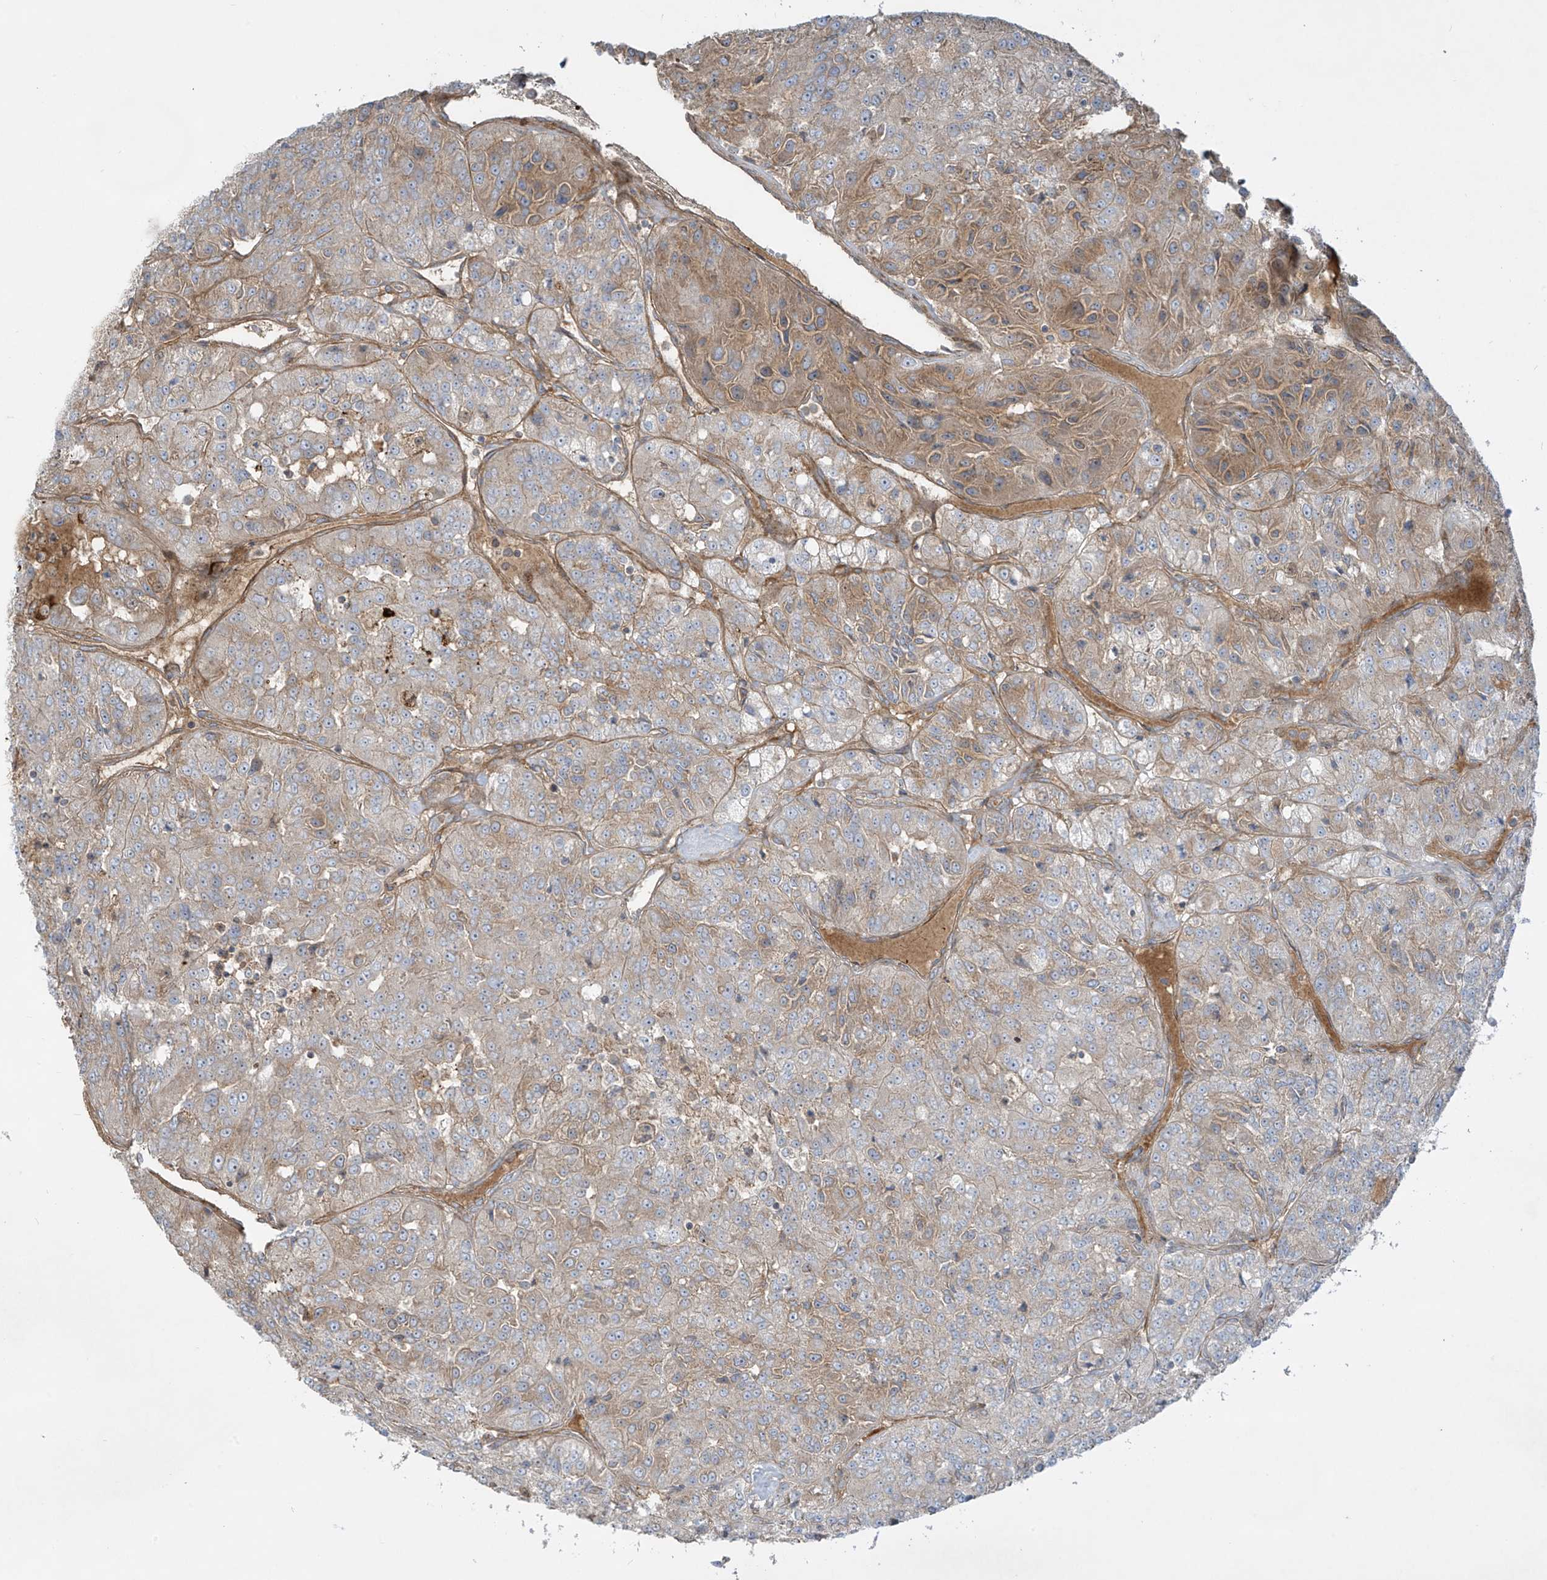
{"staining": {"intensity": "moderate", "quantity": "25%-75%", "location": "cytoplasmic/membranous"}, "tissue": "renal cancer", "cell_type": "Tumor cells", "image_type": "cancer", "snomed": [{"axis": "morphology", "description": "Adenocarcinoma, NOS"}, {"axis": "topography", "description": "Kidney"}], "caption": "Renal adenocarcinoma was stained to show a protein in brown. There is medium levels of moderate cytoplasmic/membranous positivity in about 25%-75% of tumor cells.", "gene": "DDIT4", "patient": {"sex": "female", "age": 63}}